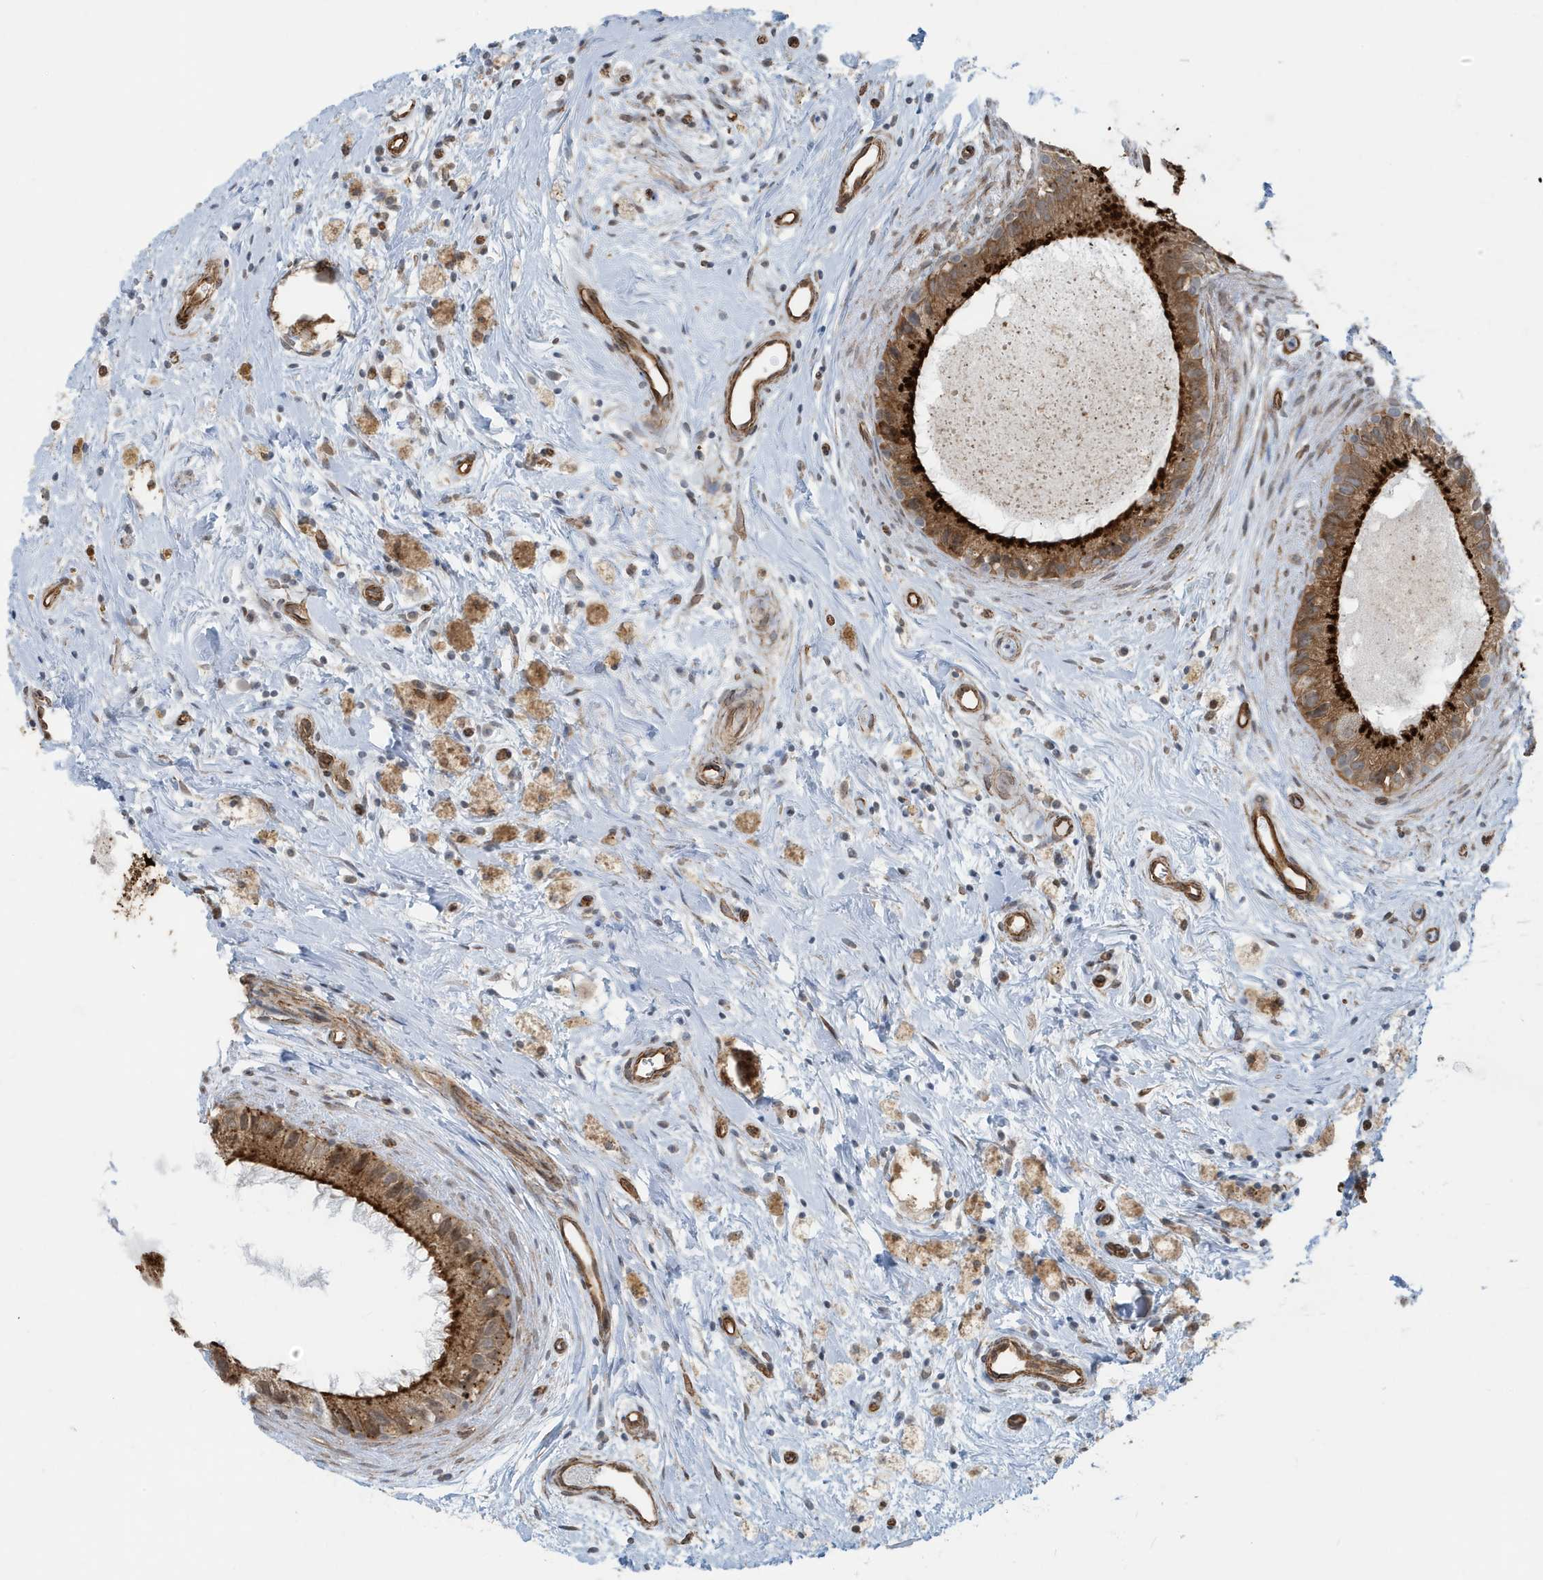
{"staining": {"intensity": "strong", "quantity": ">75%", "location": "cytoplasmic/membranous"}, "tissue": "epididymis", "cell_type": "Glandular cells", "image_type": "normal", "snomed": [{"axis": "morphology", "description": "Normal tissue, NOS"}, {"axis": "topography", "description": "Epididymis"}], "caption": "This is an image of immunohistochemistry (IHC) staining of unremarkable epididymis, which shows strong positivity in the cytoplasmic/membranous of glandular cells.", "gene": "CHCHD4", "patient": {"sex": "male", "age": 80}}